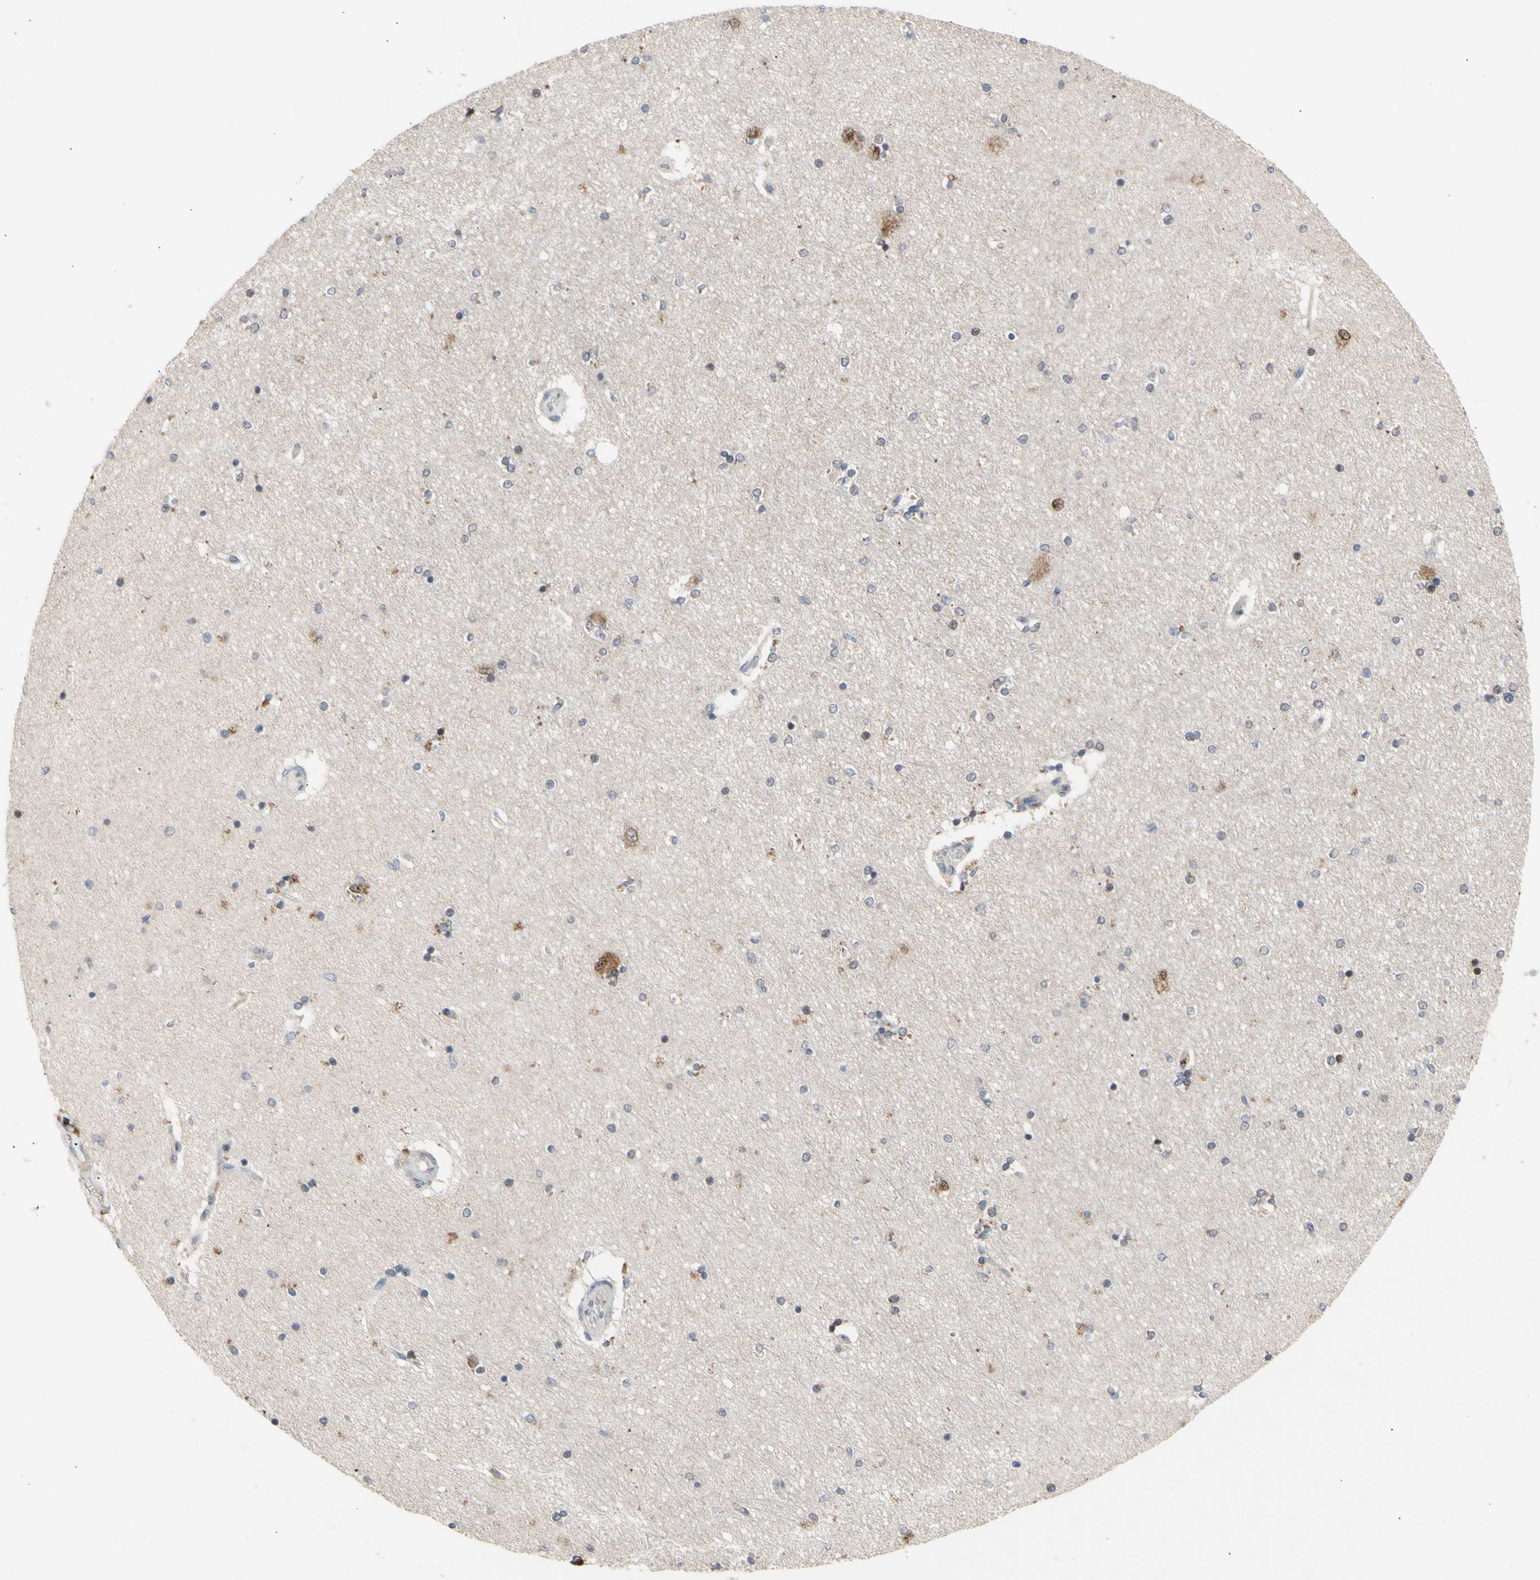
{"staining": {"intensity": "negative", "quantity": "none", "location": "none"}, "tissue": "hippocampus", "cell_type": "Glial cells", "image_type": "normal", "snomed": [{"axis": "morphology", "description": "Normal tissue, NOS"}, {"axis": "topography", "description": "Hippocampus"}], "caption": "The histopathology image displays no staining of glial cells in normal hippocampus.", "gene": "NLRP1", "patient": {"sex": "female", "age": 54}}